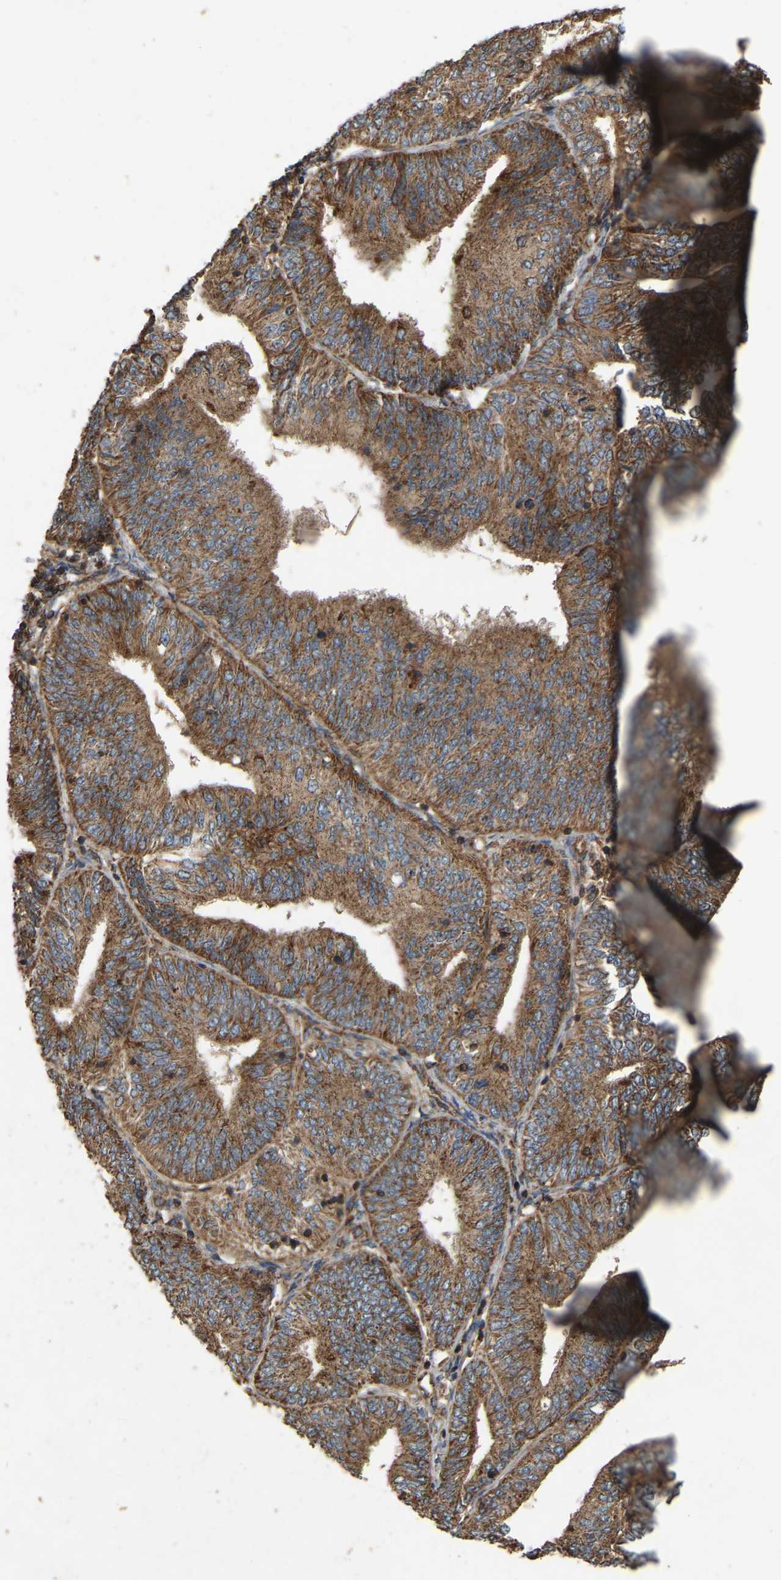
{"staining": {"intensity": "moderate", "quantity": ">75%", "location": "cytoplasmic/membranous"}, "tissue": "endometrial cancer", "cell_type": "Tumor cells", "image_type": "cancer", "snomed": [{"axis": "morphology", "description": "Adenocarcinoma, NOS"}, {"axis": "topography", "description": "Endometrium"}], "caption": "Tumor cells demonstrate medium levels of moderate cytoplasmic/membranous expression in approximately >75% of cells in endometrial adenocarcinoma. Using DAB (brown) and hematoxylin (blue) stains, captured at high magnification using brightfield microscopy.", "gene": "SAMD9L", "patient": {"sex": "female", "age": 58}}